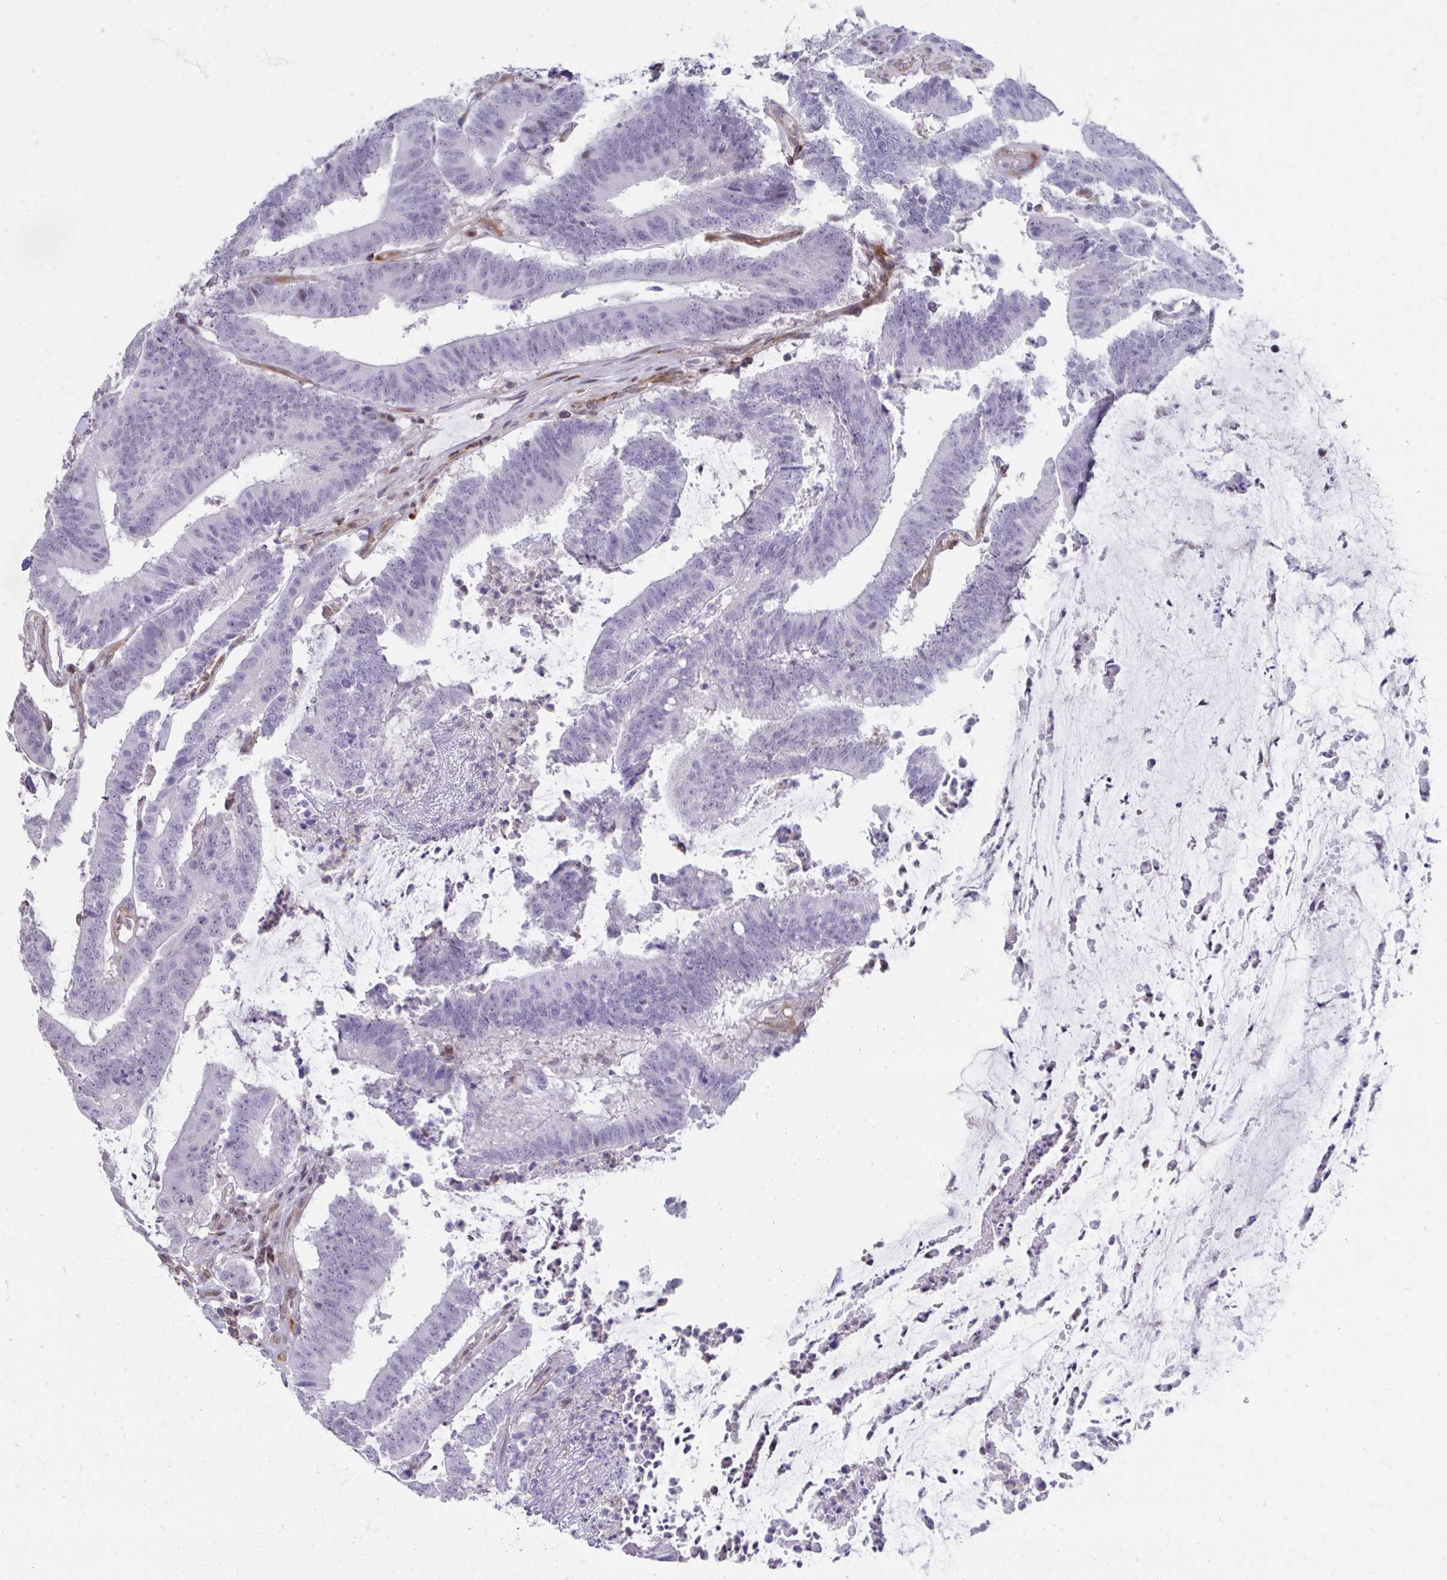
{"staining": {"intensity": "negative", "quantity": "none", "location": "none"}, "tissue": "colorectal cancer", "cell_type": "Tumor cells", "image_type": "cancer", "snomed": [{"axis": "morphology", "description": "Adenocarcinoma, NOS"}, {"axis": "topography", "description": "Colon"}], "caption": "Immunohistochemistry (IHC) micrograph of neoplastic tissue: adenocarcinoma (colorectal) stained with DAB reveals no significant protein expression in tumor cells. Brightfield microscopy of immunohistochemistry stained with DAB (brown) and hematoxylin (blue), captured at high magnification.", "gene": "FOXN3", "patient": {"sex": "female", "age": 43}}